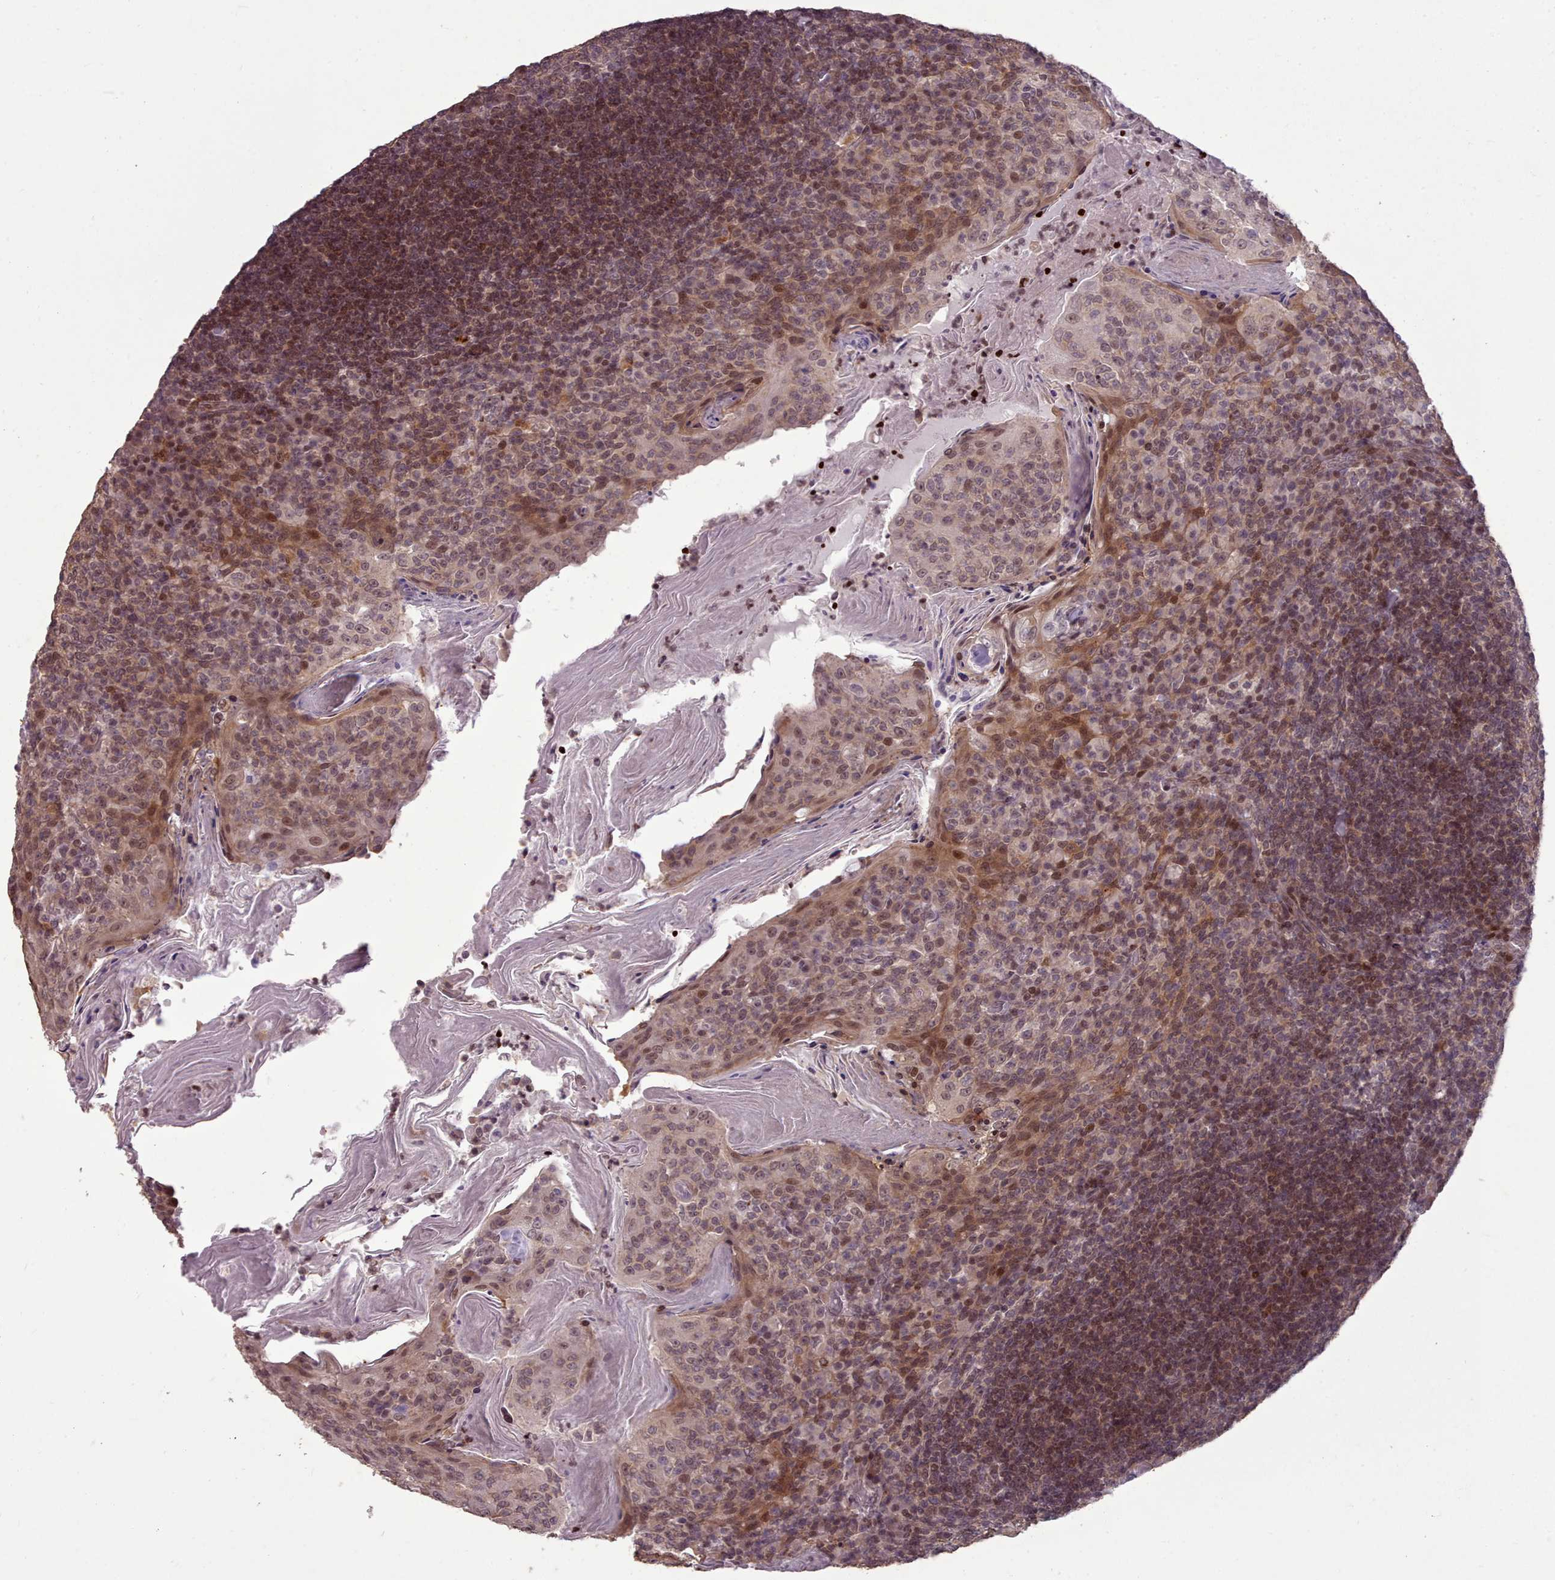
{"staining": {"intensity": "moderate", "quantity": "25%-75%", "location": "cytoplasmic/membranous,nuclear"}, "tissue": "tonsil", "cell_type": "Germinal center cells", "image_type": "normal", "snomed": [{"axis": "morphology", "description": "Normal tissue, NOS"}, {"axis": "topography", "description": "Tonsil"}], "caption": "IHC (DAB (3,3'-diaminobenzidine)) staining of unremarkable tonsil demonstrates moderate cytoplasmic/membranous,nuclear protein positivity in about 25%-75% of germinal center cells. Using DAB (3,3'-diaminobenzidine) (brown) and hematoxylin (blue) stains, captured at high magnification using brightfield microscopy.", "gene": "ENSA", "patient": {"sex": "female", "age": 10}}